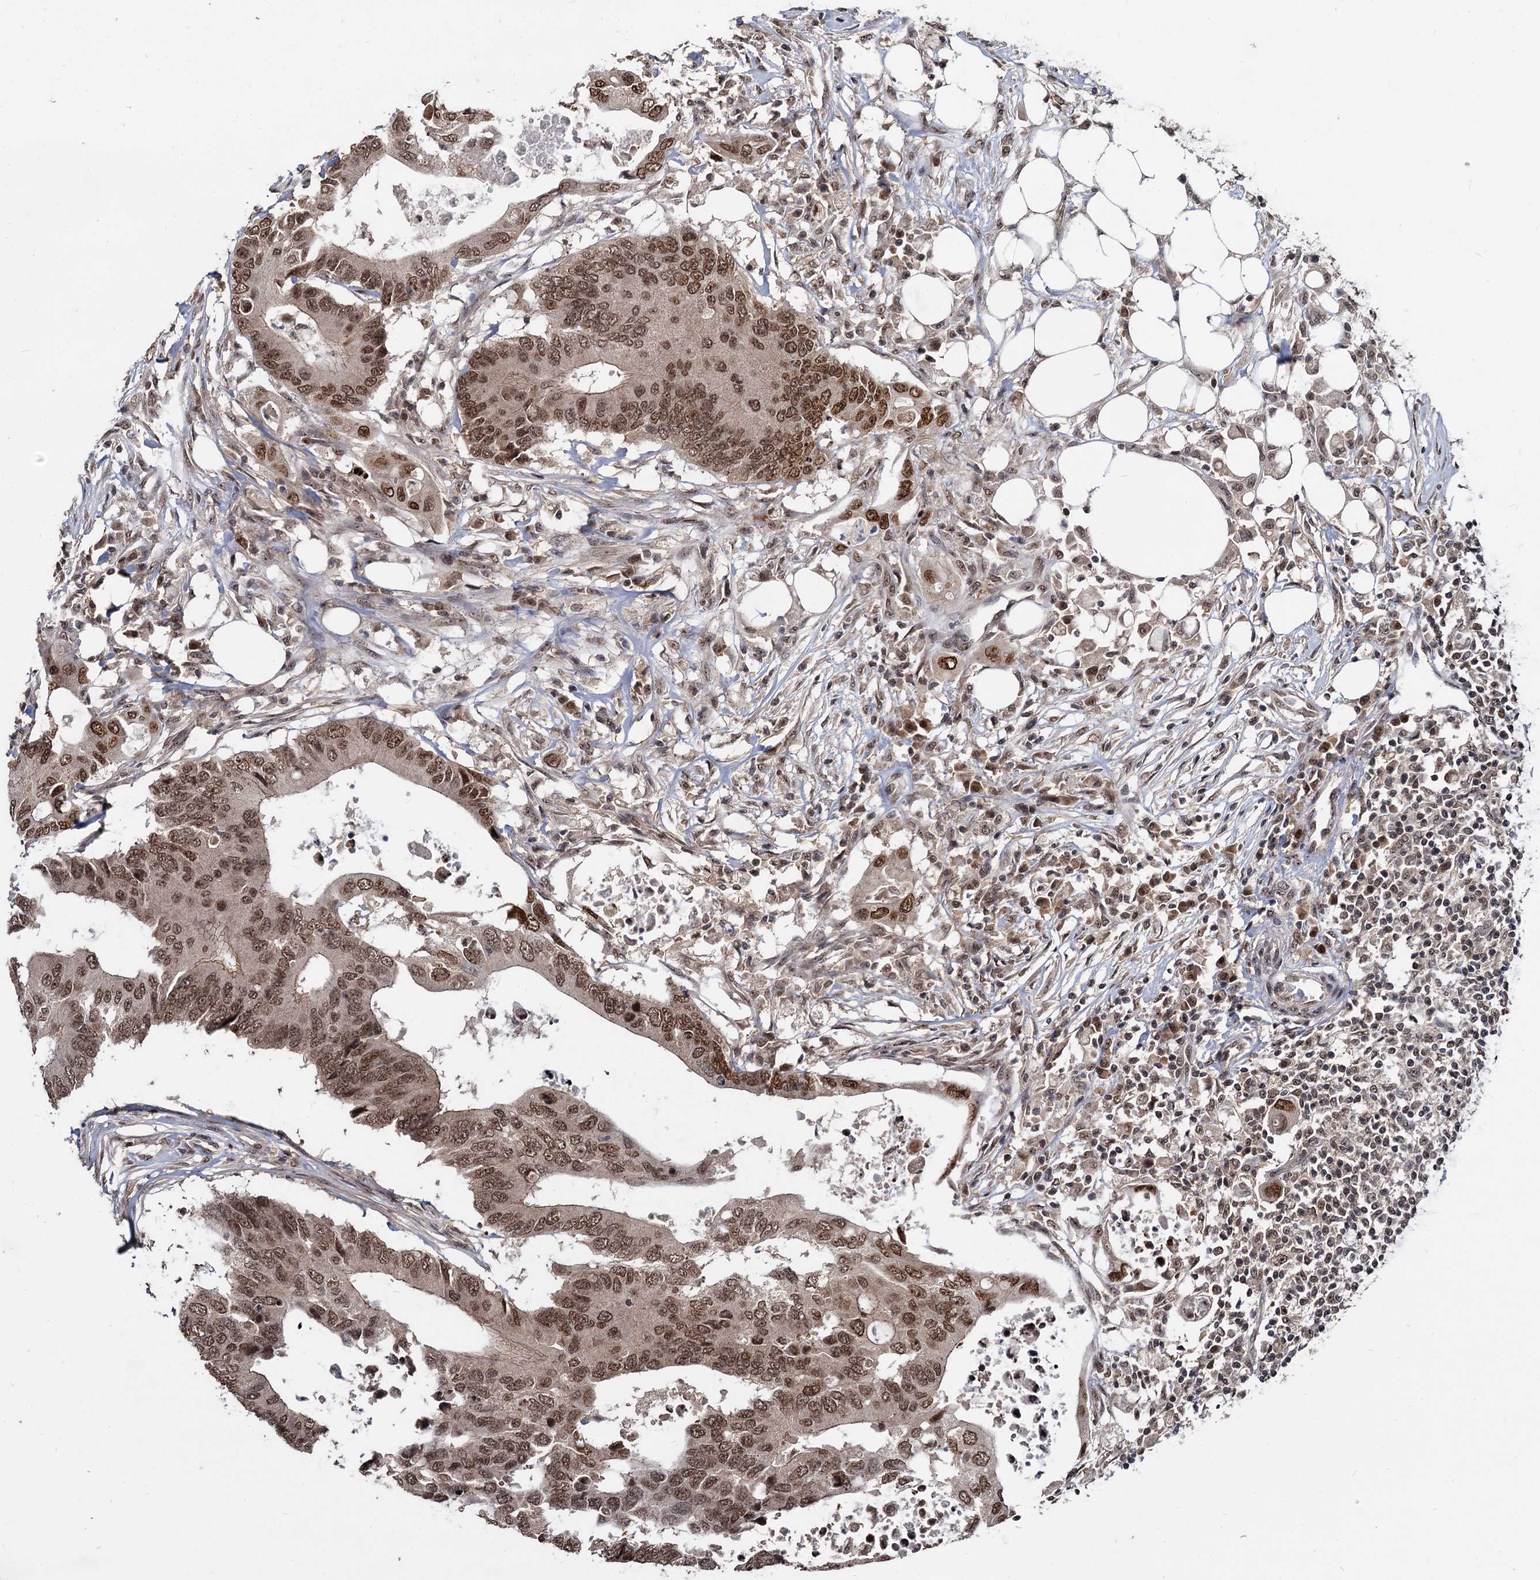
{"staining": {"intensity": "moderate", "quantity": ">75%", "location": "cytoplasmic/membranous,nuclear"}, "tissue": "colorectal cancer", "cell_type": "Tumor cells", "image_type": "cancer", "snomed": [{"axis": "morphology", "description": "Adenocarcinoma, NOS"}, {"axis": "topography", "description": "Colon"}], "caption": "Brown immunohistochemical staining in human colorectal adenocarcinoma exhibits moderate cytoplasmic/membranous and nuclear expression in approximately >75% of tumor cells.", "gene": "FAM216B", "patient": {"sex": "male", "age": 71}}